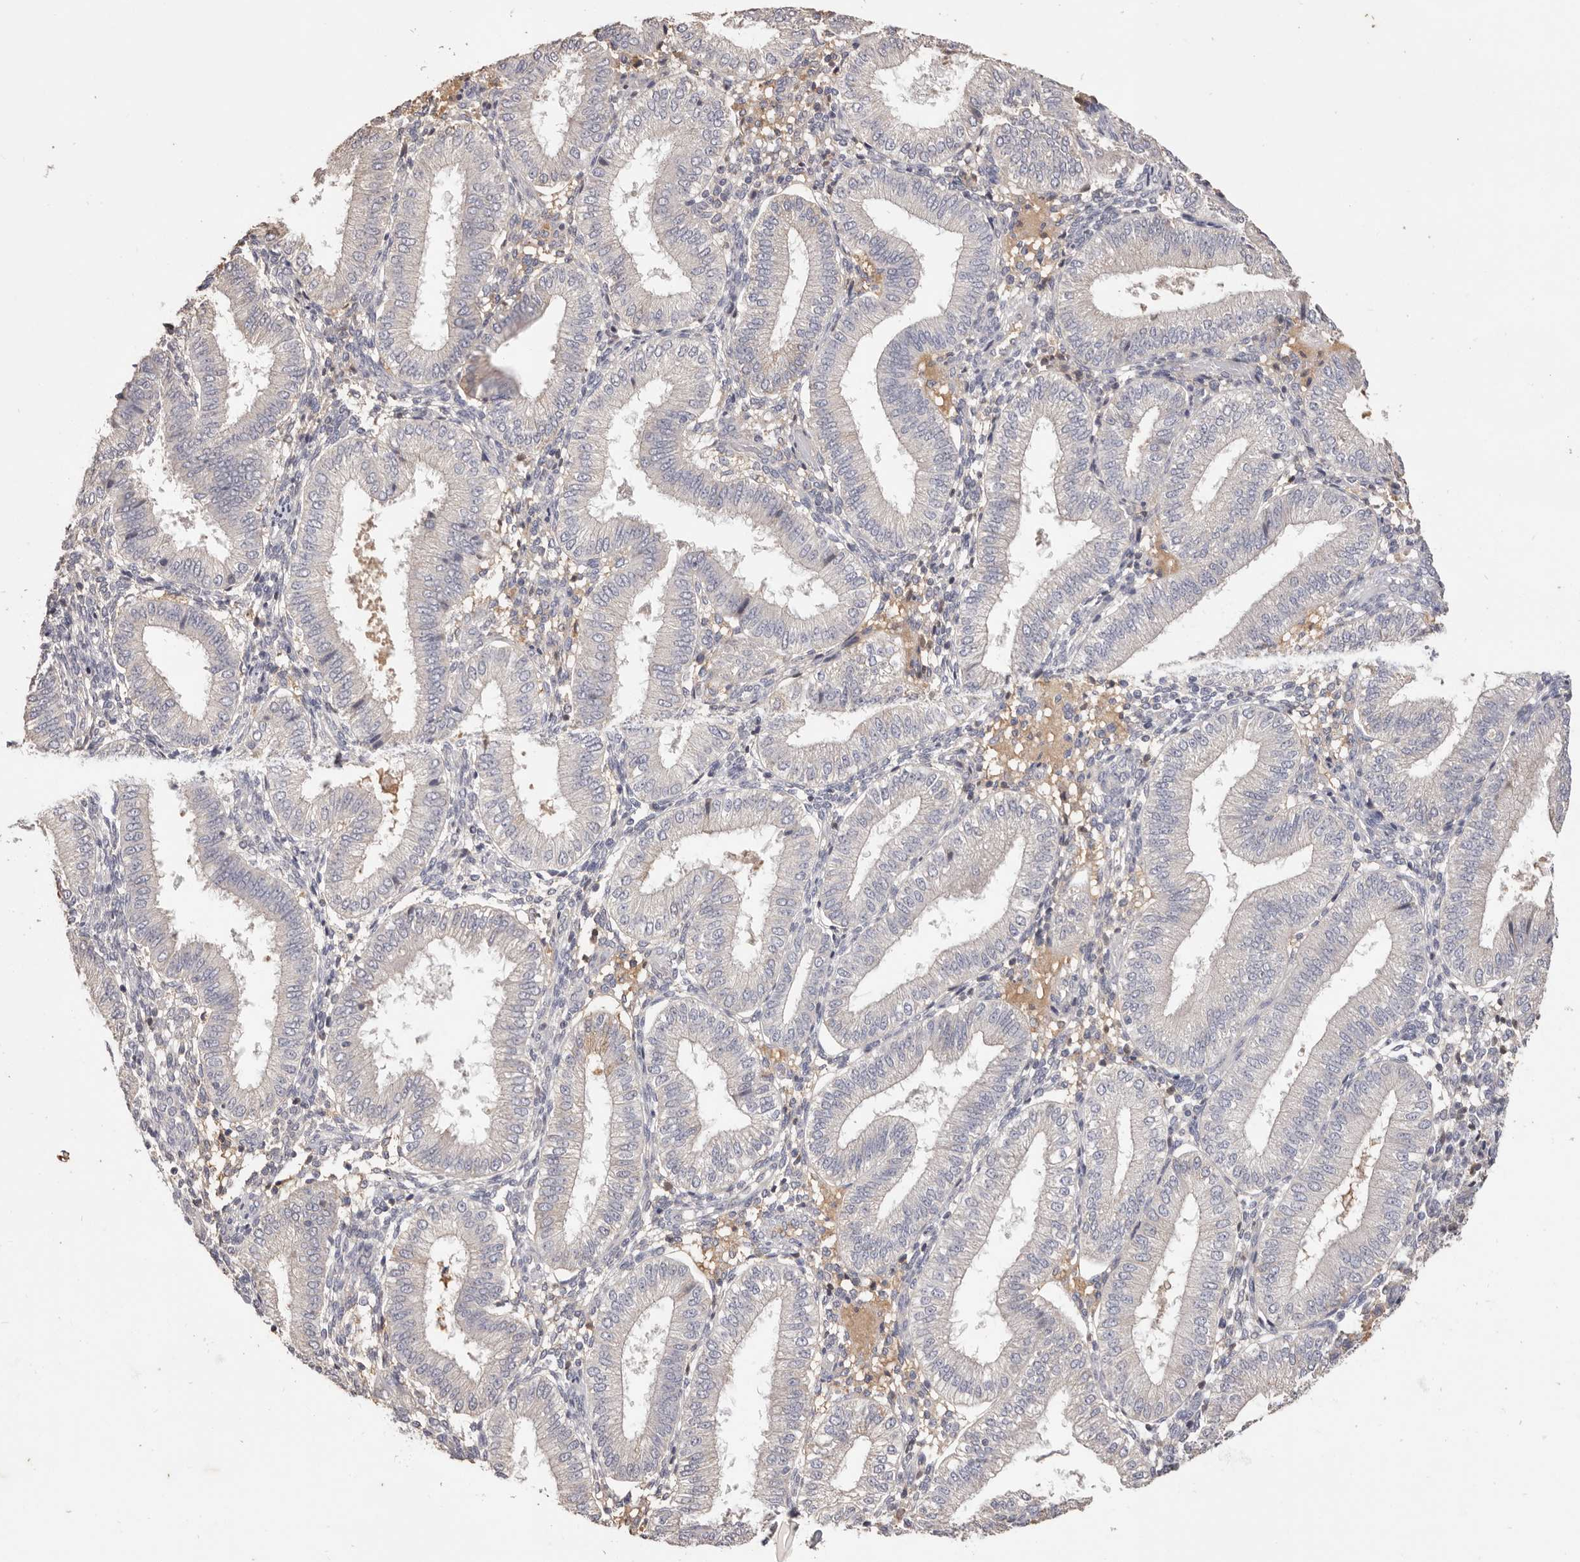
{"staining": {"intensity": "negative", "quantity": "none", "location": "none"}, "tissue": "endometrium", "cell_type": "Cells in endometrial stroma", "image_type": "normal", "snomed": [{"axis": "morphology", "description": "Normal tissue, NOS"}, {"axis": "topography", "description": "Endometrium"}], "caption": "High power microscopy image of an IHC photomicrograph of normal endometrium, revealing no significant expression in cells in endometrial stroma.", "gene": "HCAR2", "patient": {"sex": "female", "age": 39}}